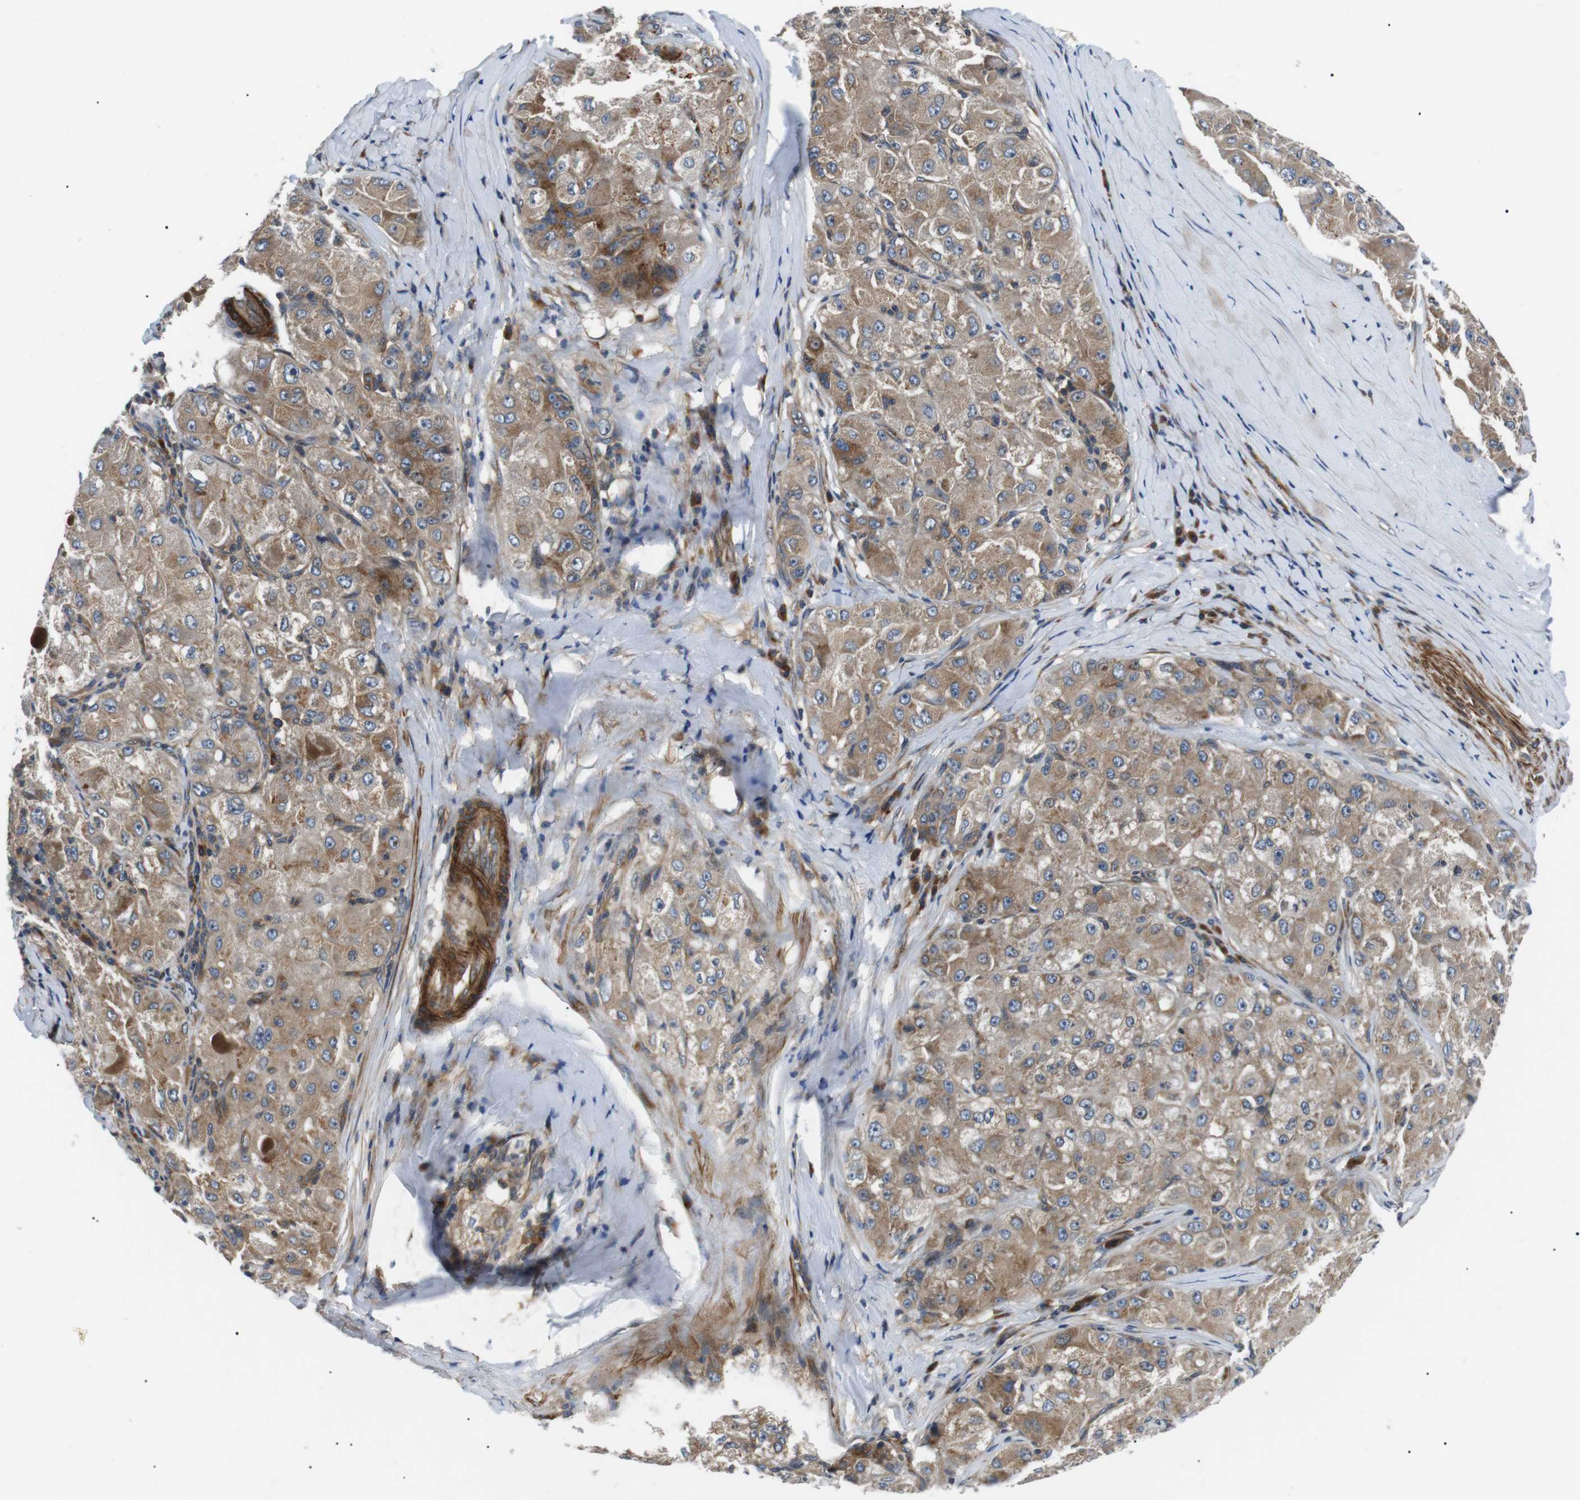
{"staining": {"intensity": "weak", "quantity": ">75%", "location": "cytoplasmic/membranous"}, "tissue": "liver cancer", "cell_type": "Tumor cells", "image_type": "cancer", "snomed": [{"axis": "morphology", "description": "Carcinoma, Hepatocellular, NOS"}, {"axis": "topography", "description": "Liver"}], "caption": "Liver hepatocellular carcinoma stained with DAB (3,3'-diaminobenzidine) immunohistochemistry reveals low levels of weak cytoplasmic/membranous expression in about >75% of tumor cells. Nuclei are stained in blue.", "gene": "DIPK1A", "patient": {"sex": "male", "age": 80}}